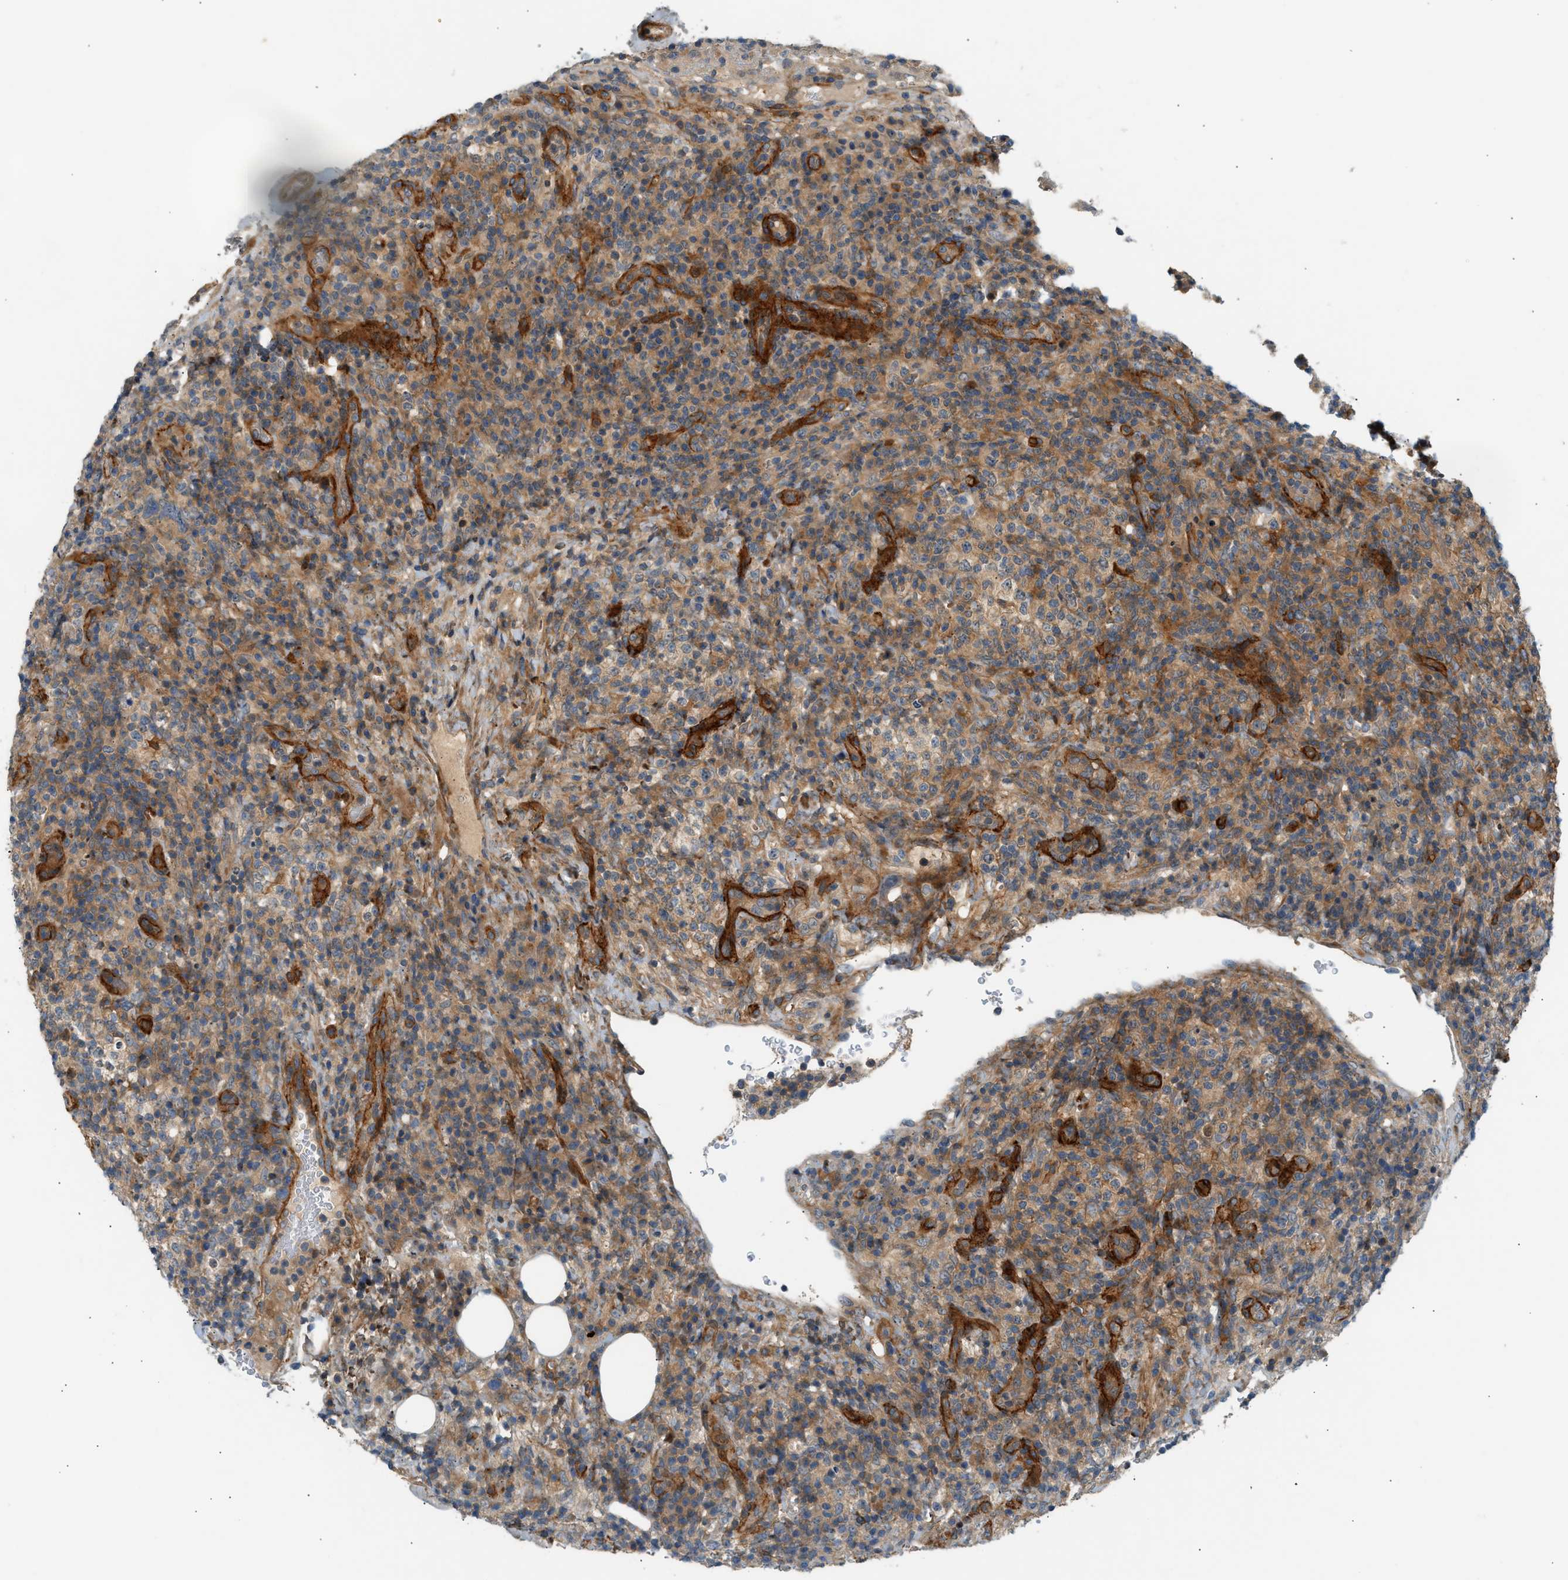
{"staining": {"intensity": "moderate", "quantity": "25%-75%", "location": "cytoplasmic/membranous"}, "tissue": "lymphoma", "cell_type": "Tumor cells", "image_type": "cancer", "snomed": [{"axis": "morphology", "description": "Malignant lymphoma, non-Hodgkin's type, High grade"}, {"axis": "topography", "description": "Lymph node"}], "caption": "A medium amount of moderate cytoplasmic/membranous expression is present in about 25%-75% of tumor cells in lymphoma tissue.", "gene": "EDNRA", "patient": {"sex": "female", "age": 76}}